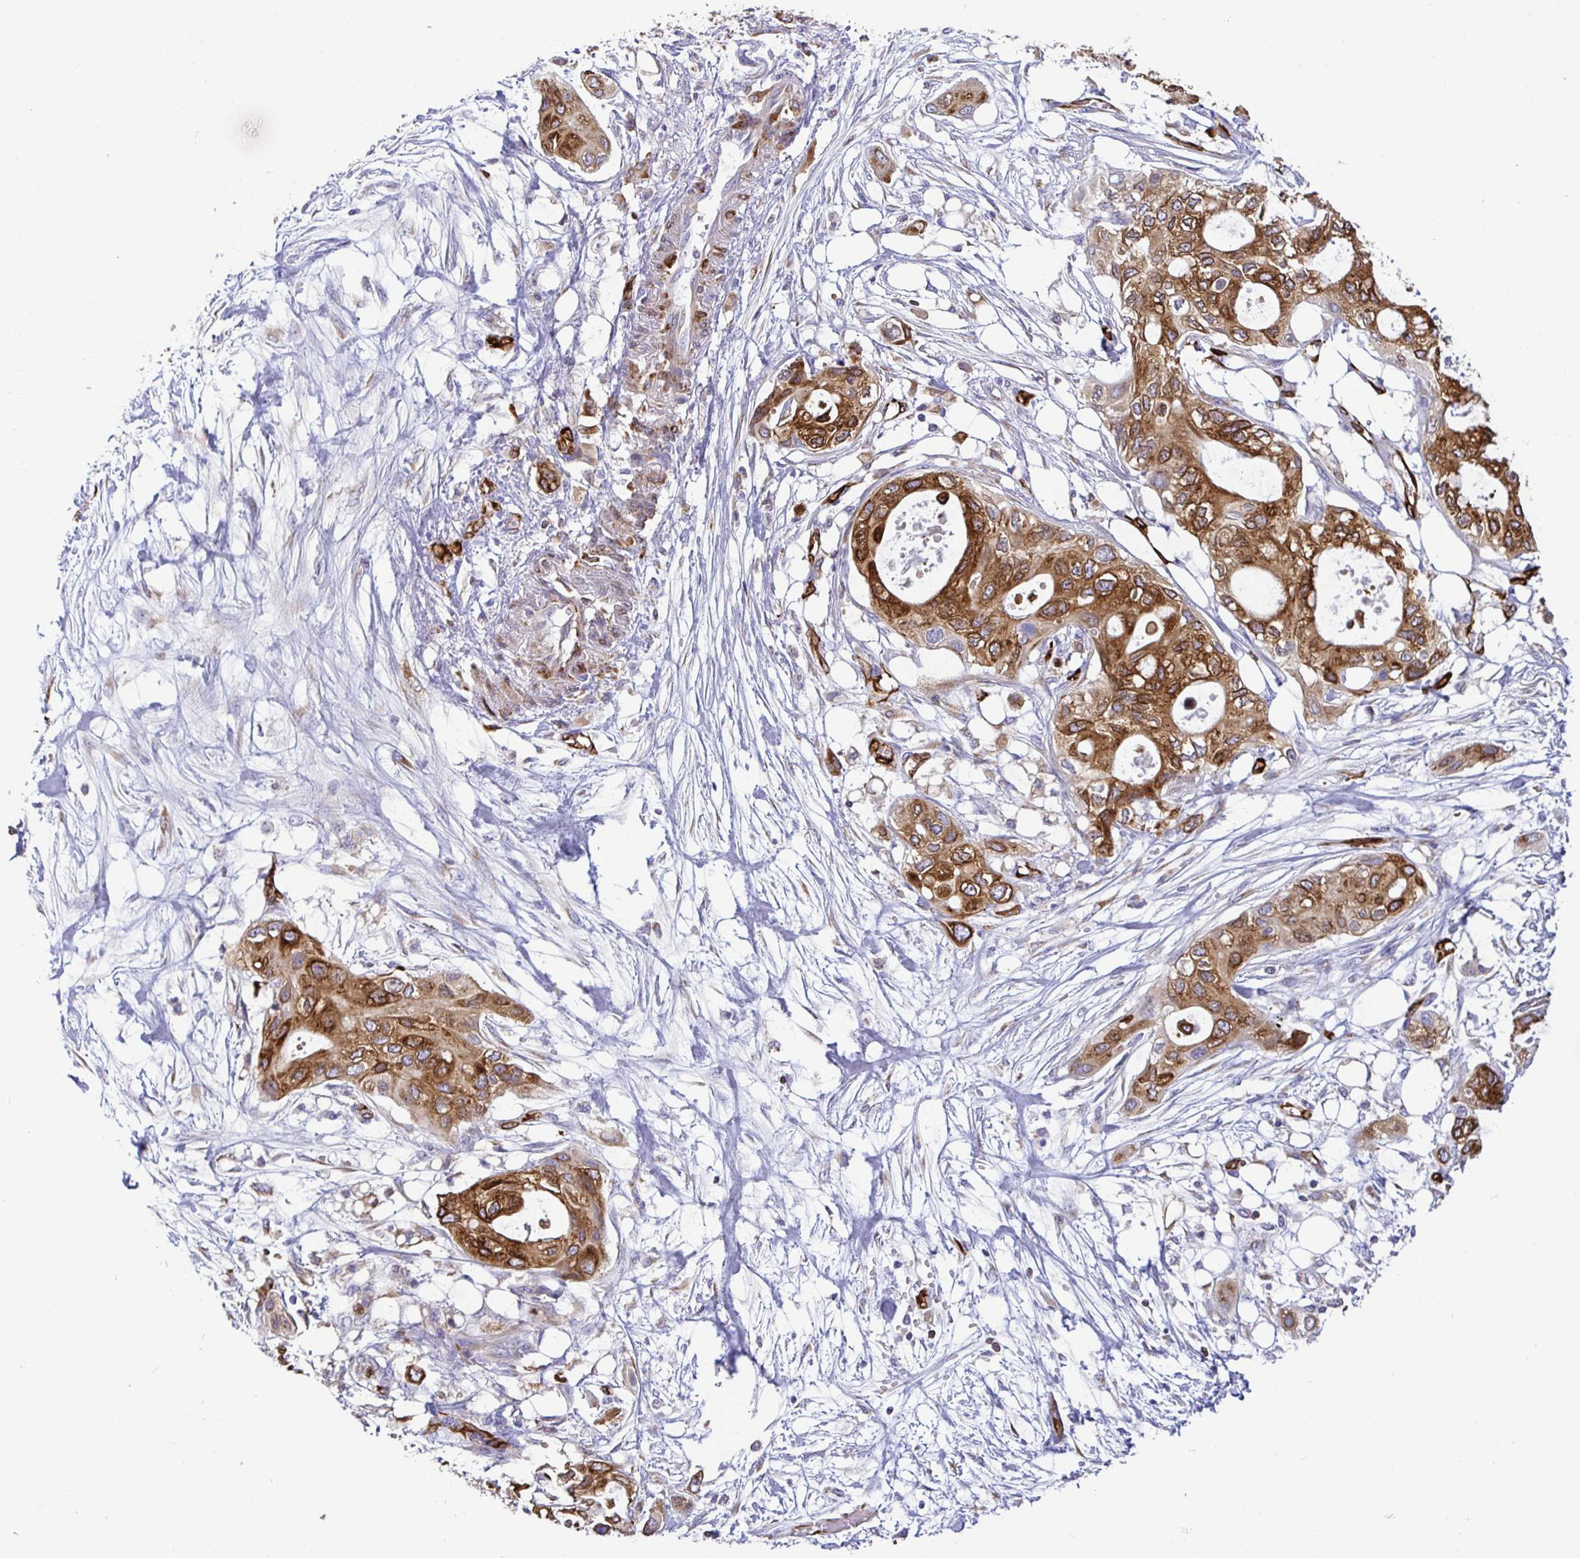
{"staining": {"intensity": "strong", "quantity": ">75%", "location": "cytoplasmic/membranous"}, "tissue": "pancreatic cancer", "cell_type": "Tumor cells", "image_type": "cancer", "snomed": [{"axis": "morphology", "description": "Adenocarcinoma, NOS"}, {"axis": "topography", "description": "Pancreas"}], "caption": "A brown stain highlights strong cytoplasmic/membranous positivity of a protein in pancreatic cancer tumor cells. (DAB IHC with brightfield microscopy, high magnification).", "gene": "TP53I11", "patient": {"sex": "female", "age": 63}}